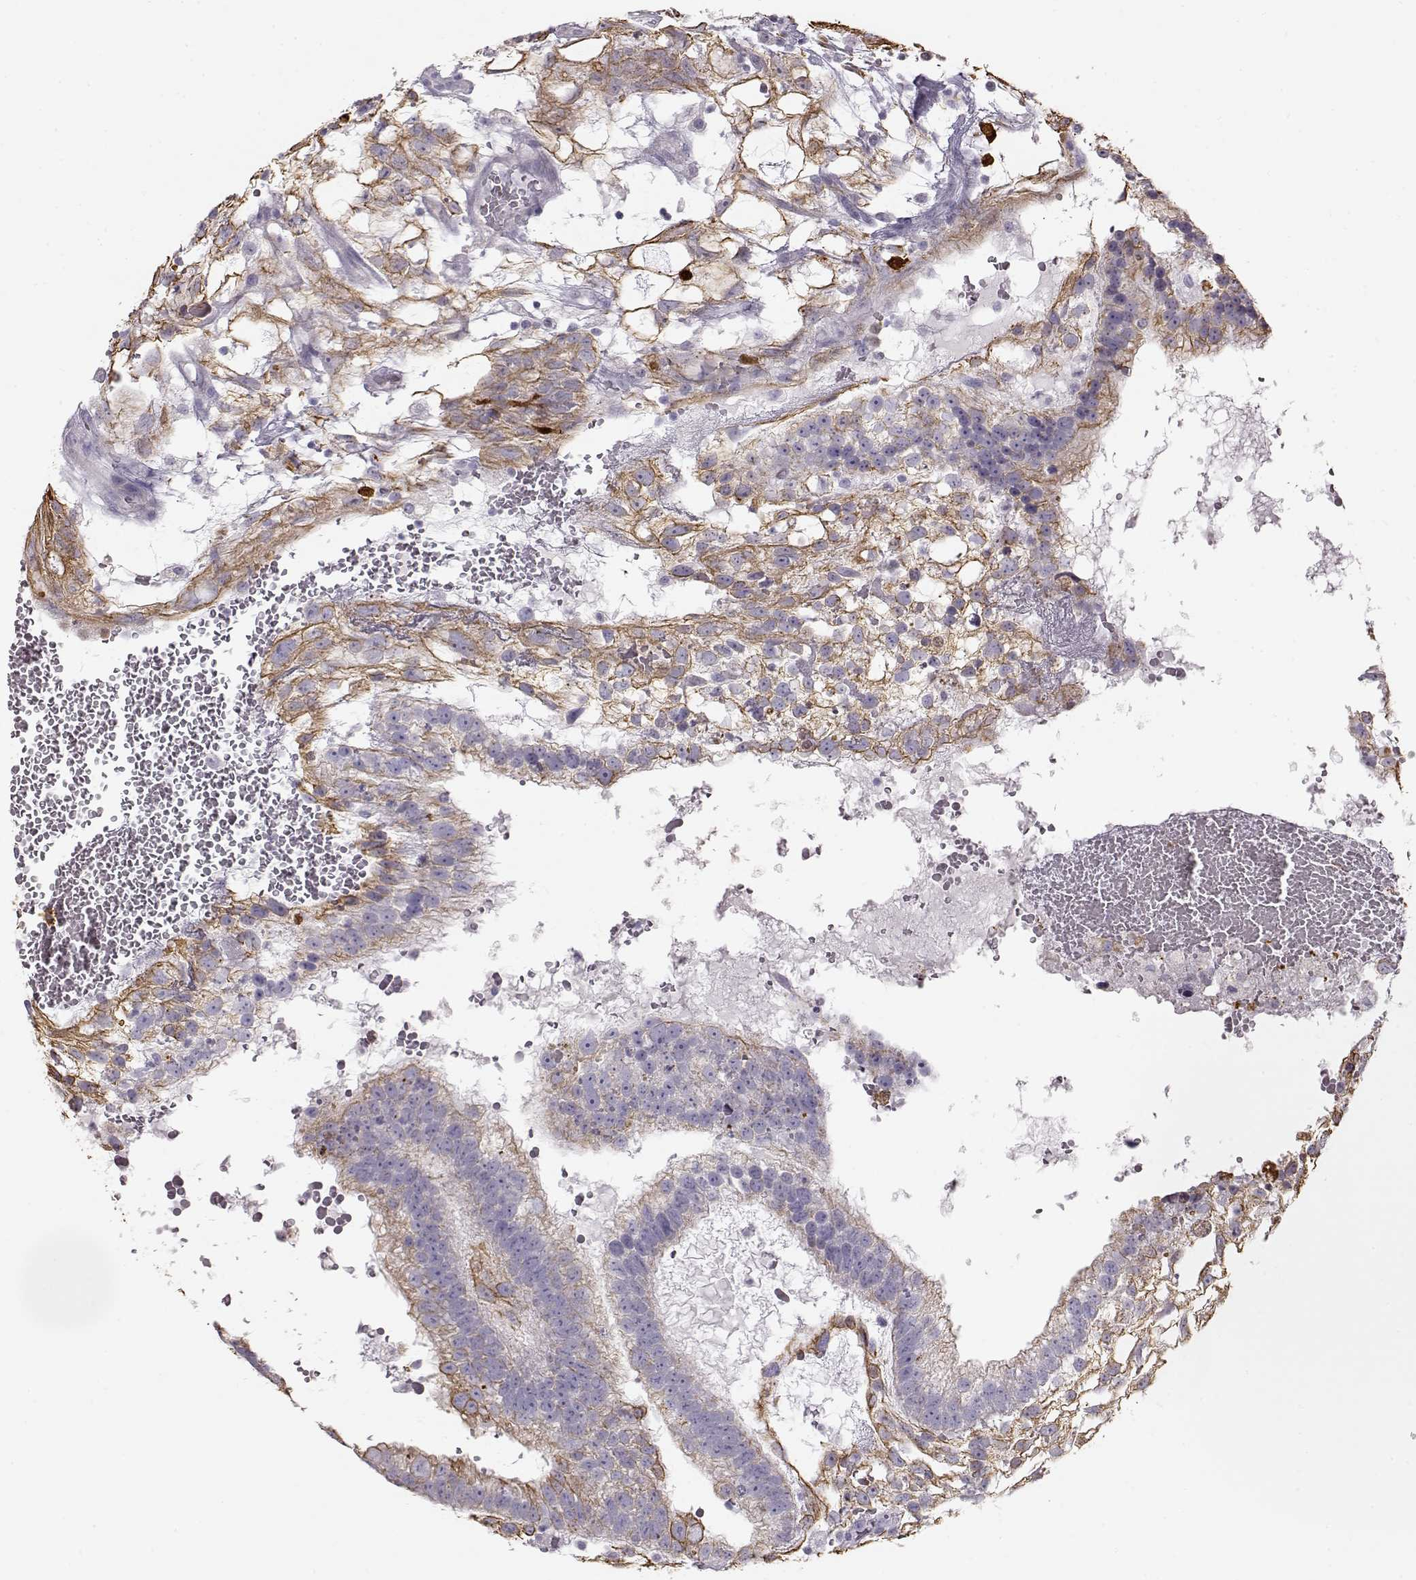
{"staining": {"intensity": "moderate", "quantity": "25%-75%", "location": "cytoplasmic/membranous"}, "tissue": "testis cancer", "cell_type": "Tumor cells", "image_type": "cancer", "snomed": [{"axis": "morphology", "description": "Normal tissue, NOS"}, {"axis": "morphology", "description": "Carcinoma, Embryonal, NOS"}, {"axis": "topography", "description": "Testis"}, {"axis": "topography", "description": "Epididymis"}], "caption": "Brown immunohistochemical staining in human testis embryonal carcinoma displays moderate cytoplasmic/membranous positivity in approximately 25%-75% of tumor cells.", "gene": "S100B", "patient": {"sex": "male", "age": 32}}